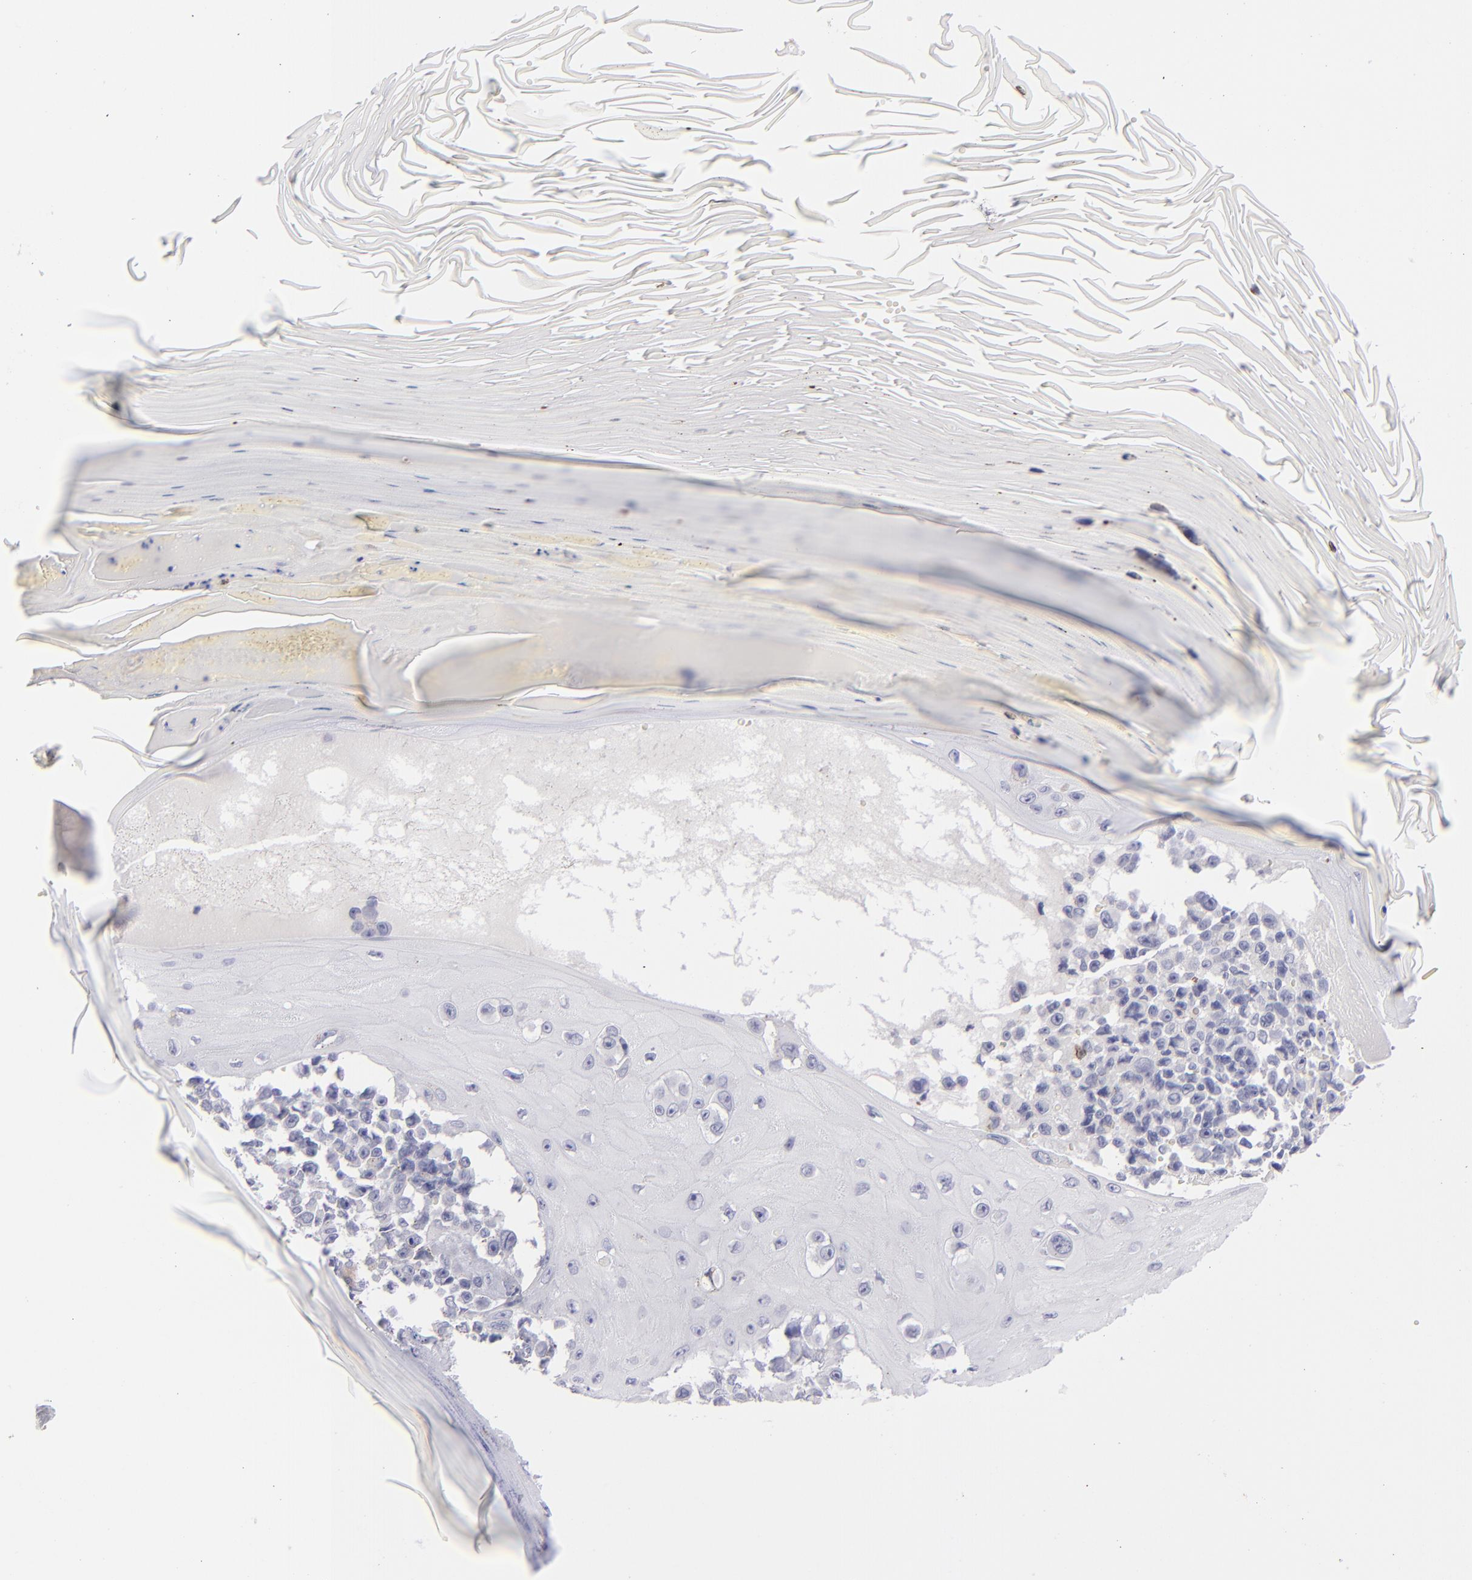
{"staining": {"intensity": "negative", "quantity": "none", "location": "none"}, "tissue": "melanoma", "cell_type": "Tumor cells", "image_type": "cancer", "snomed": [{"axis": "morphology", "description": "Malignant melanoma, NOS"}, {"axis": "topography", "description": "Skin"}], "caption": "Tumor cells are negative for protein expression in human malignant melanoma.", "gene": "MYH11", "patient": {"sex": "female", "age": 82}}